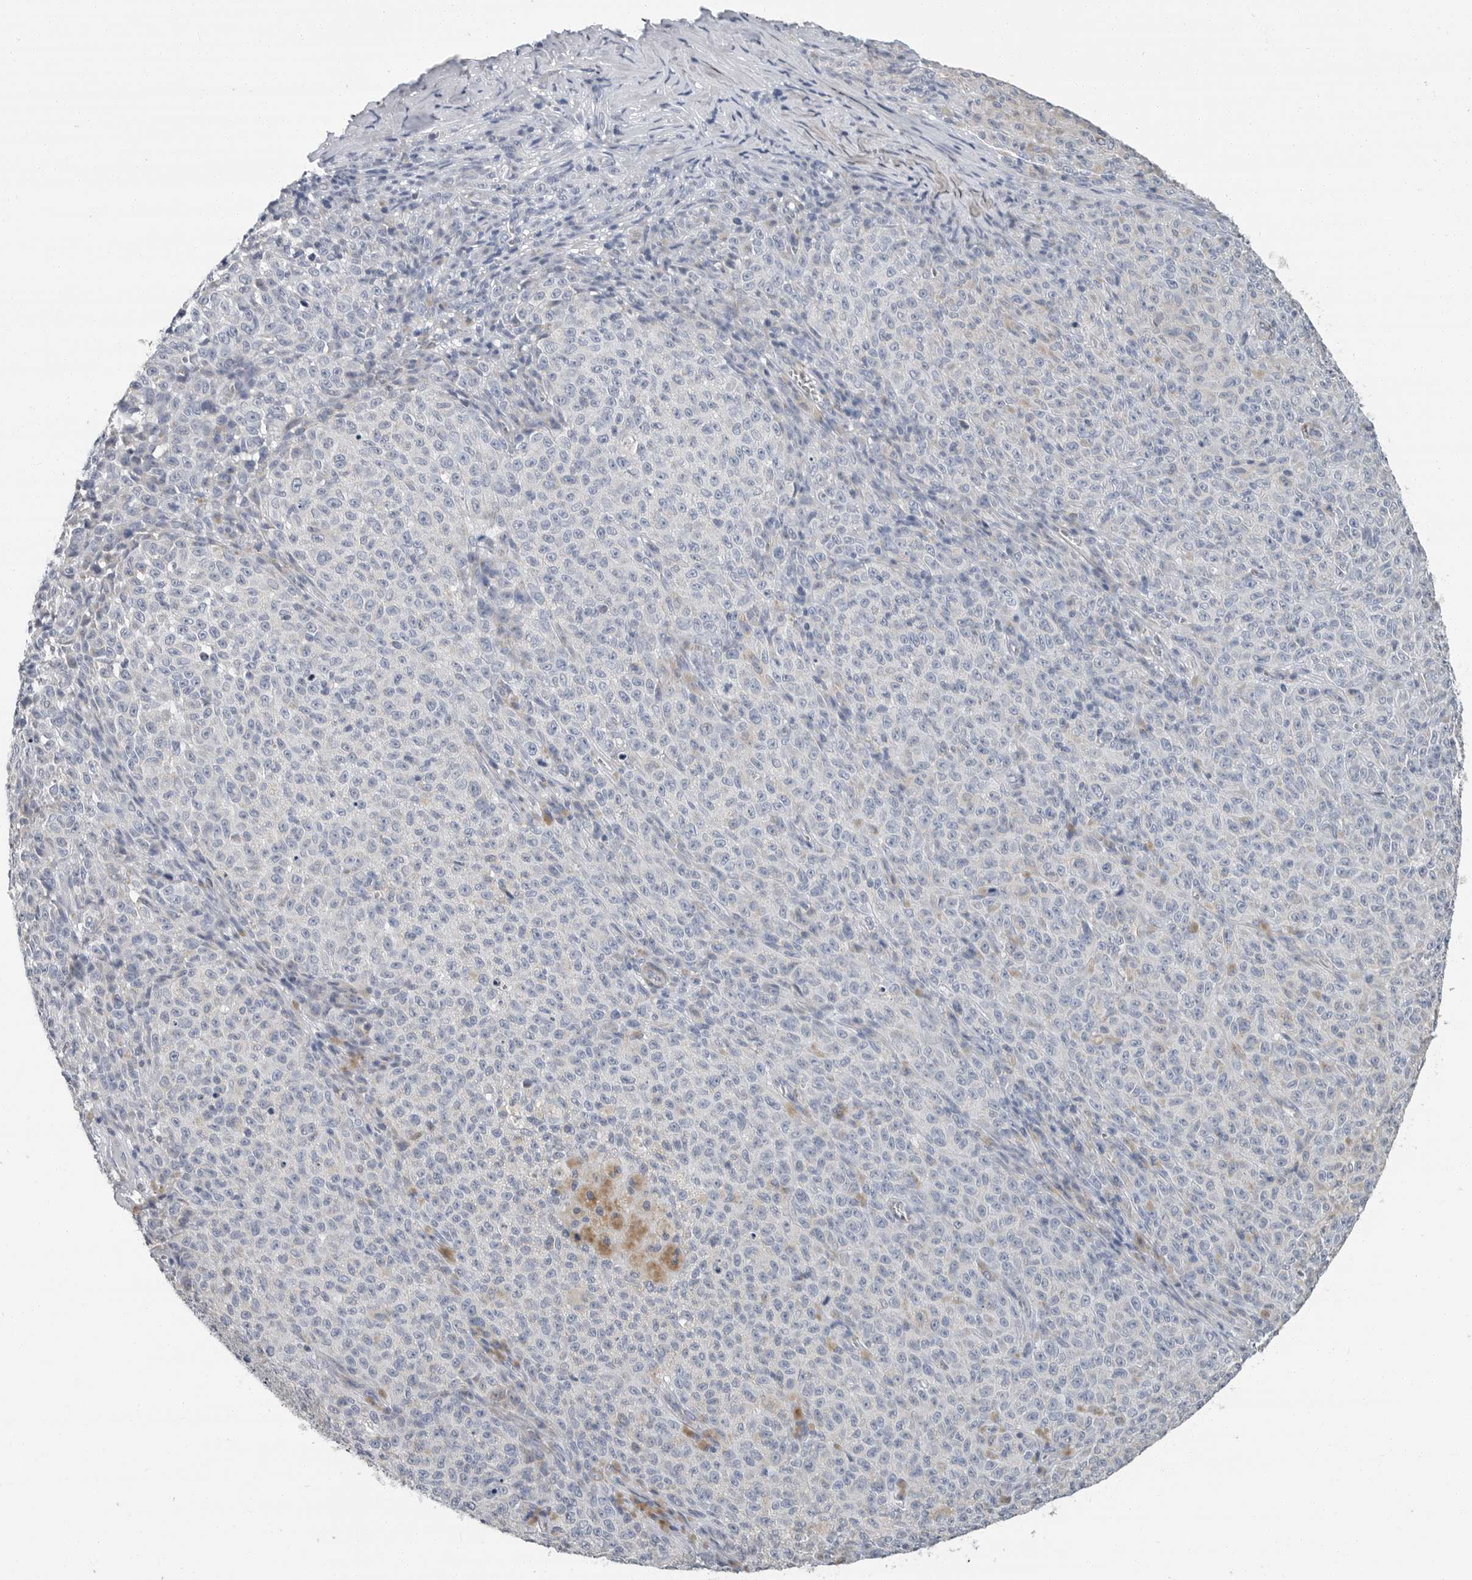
{"staining": {"intensity": "negative", "quantity": "none", "location": "none"}, "tissue": "melanoma", "cell_type": "Tumor cells", "image_type": "cancer", "snomed": [{"axis": "morphology", "description": "Malignant melanoma, NOS"}, {"axis": "topography", "description": "Skin"}], "caption": "Human malignant melanoma stained for a protein using immunohistochemistry (IHC) demonstrates no staining in tumor cells.", "gene": "PLN", "patient": {"sex": "female", "age": 82}}